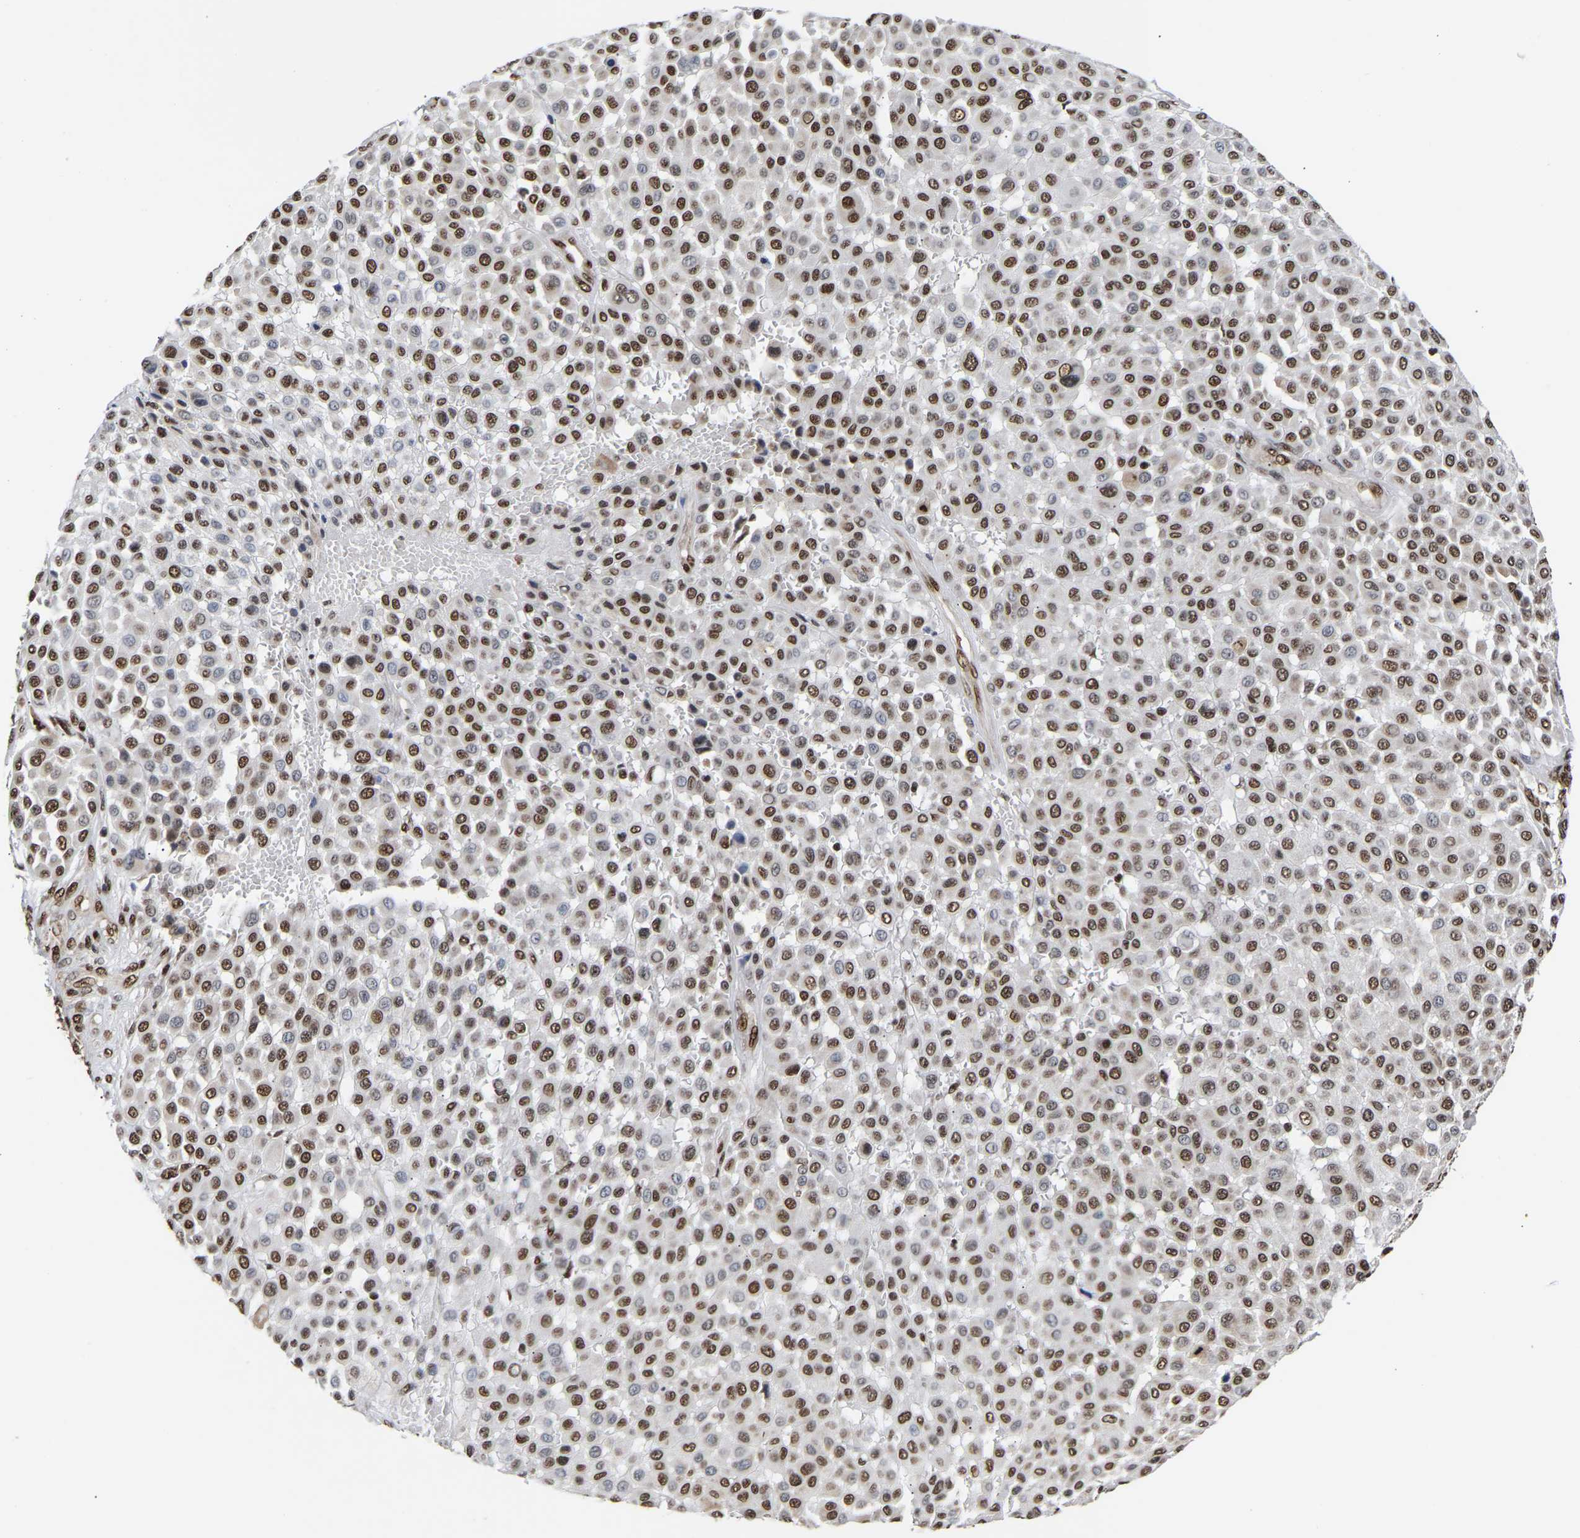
{"staining": {"intensity": "strong", "quantity": ">75%", "location": "nuclear"}, "tissue": "melanoma", "cell_type": "Tumor cells", "image_type": "cancer", "snomed": [{"axis": "morphology", "description": "Malignant melanoma, Metastatic site"}, {"axis": "topography", "description": "Soft tissue"}], "caption": "Human melanoma stained with a brown dye exhibits strong nuclear positive positivity in approximately >75% of tumor cells.", "gene": "PSIP1", "patient": {"sex": "male", "age": 41}}